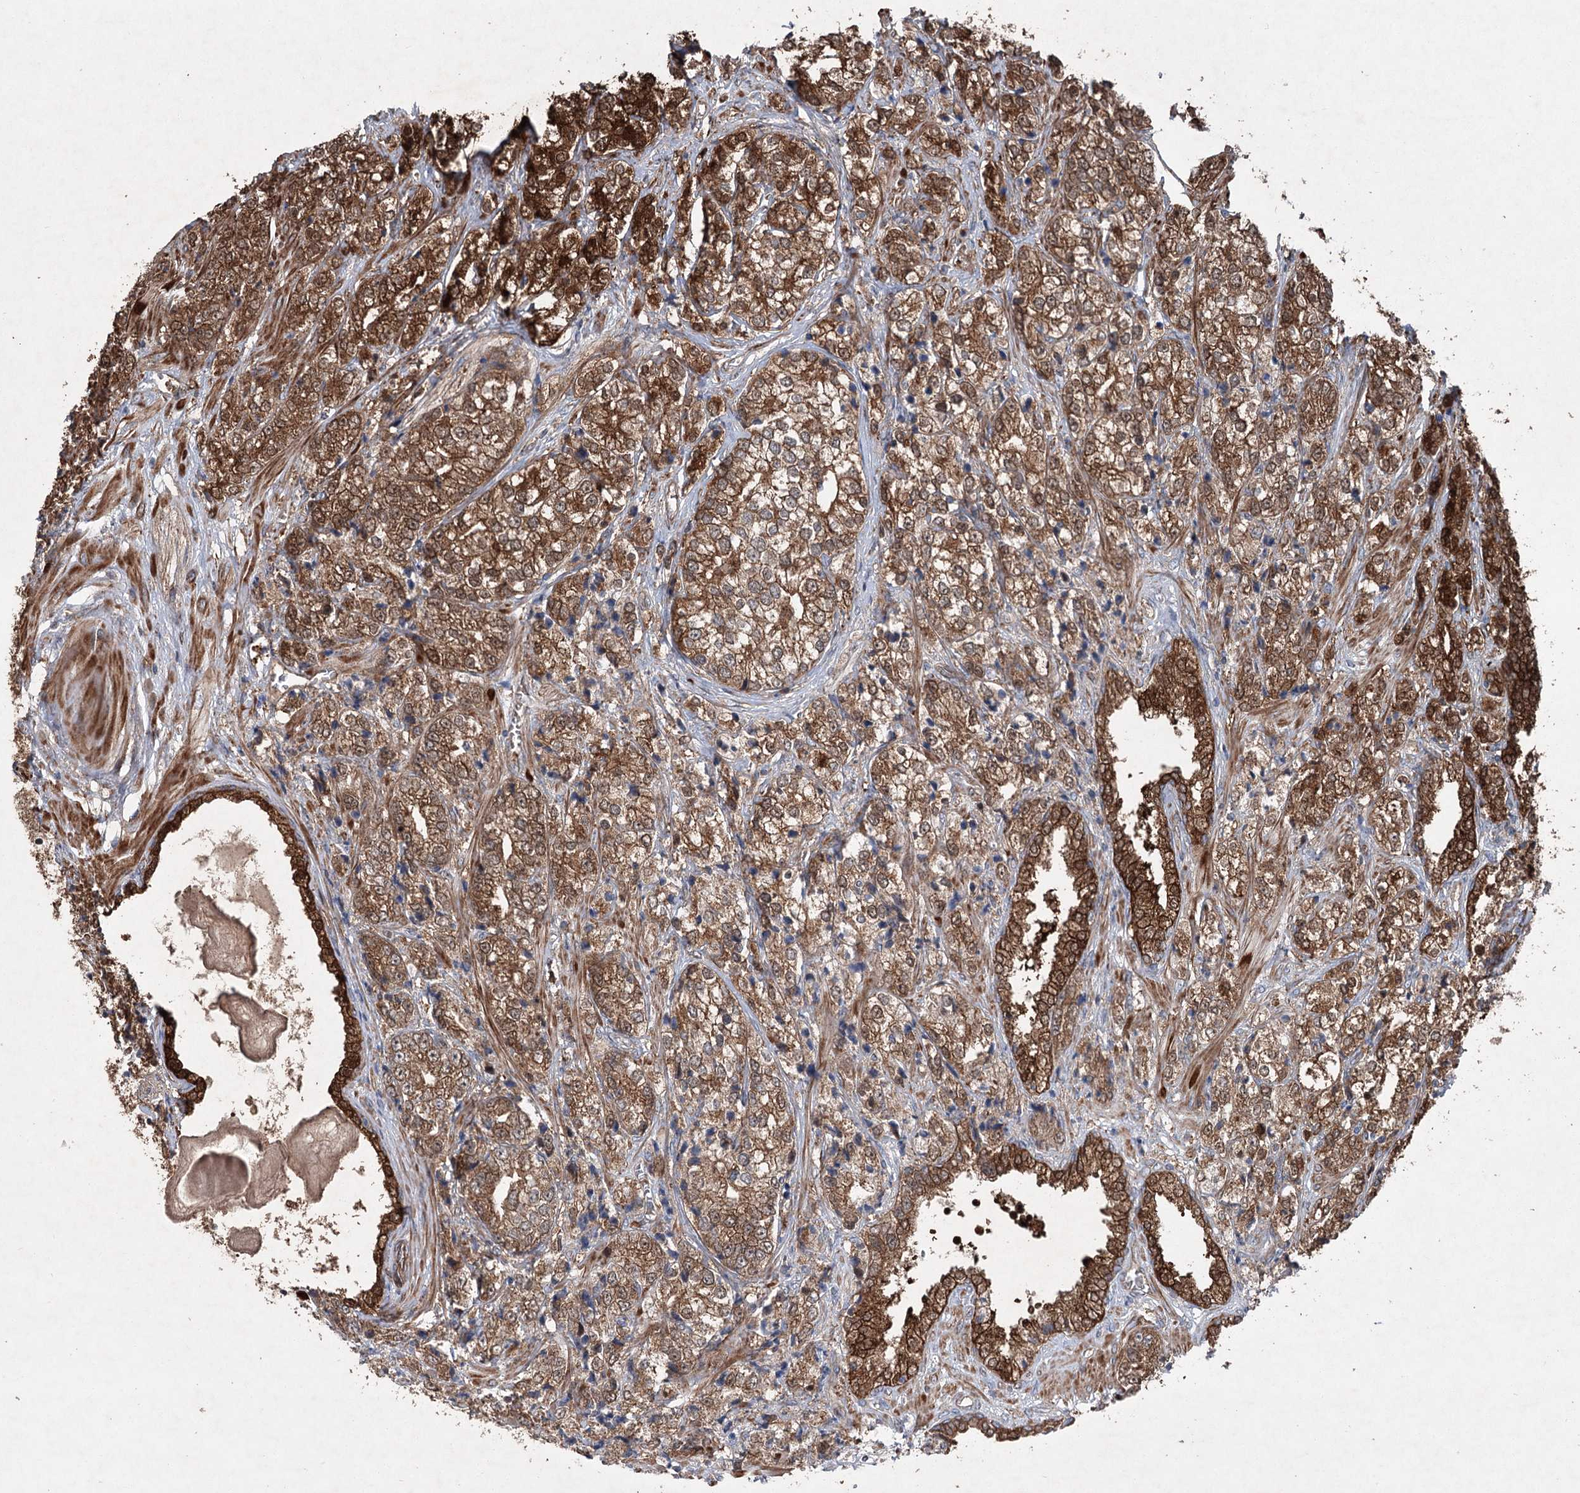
{"staining": {"intensity": "strong", "quantity": ">75%", "location": "cytoplasmic/membranous"}, "tissue": "prostate cancer", "cell_type": "Tumor cells", "image_type": "cancer", "snomed": [{"axis": "morphology", "description": "Adenocarcinoma, High grade"}, {"axis": "topography", "description": "Prostate"}], "caption": "This is a micrograph of IHC staining of high-grade adenocarcinoma (prostate), which shows strong positivity in the cytoplasmic/membranous of tumor cells.", "gene": "SERINC5", "patient": {"sex": "male", "age": 69}}